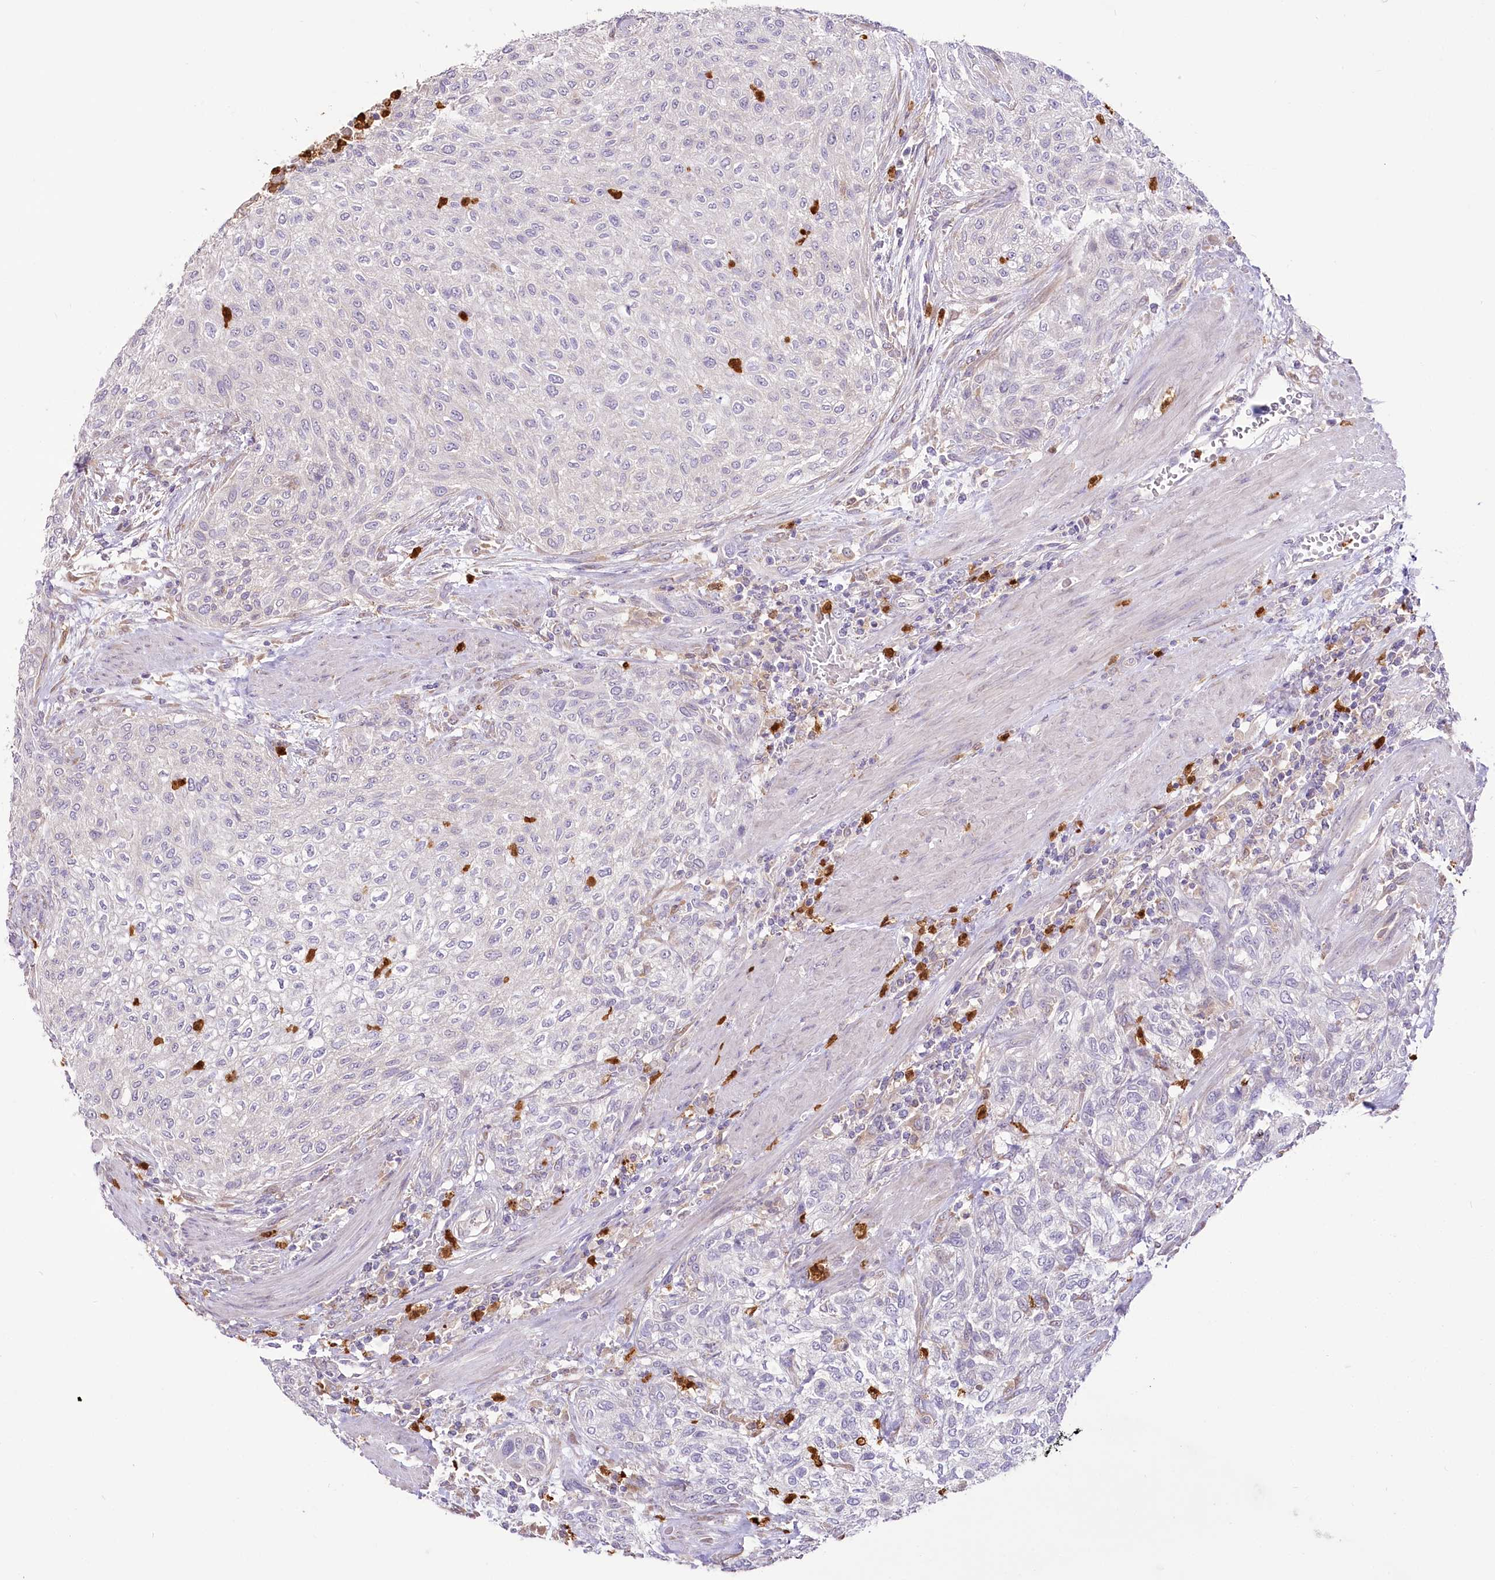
{"staining": {"intensity": "negative", "quantity": "none", "location": "none"}, "tissue": "urothelial cancer", "cell_type": "Tumor cells", "image_type": "cancer", "snomed": [{"axis": "morphology", "description": "Urothelial carcinoma, High grade"}, {"axis": "topography", "description": "Urinary bladder"}], "caption": "High-grade urothelial carcinoma stained for a protein using immunohistochemistry (IHC) displays no expression tumor cells.", "gene": "DPYD", "patient": {"sex": "male", "age": 35}}